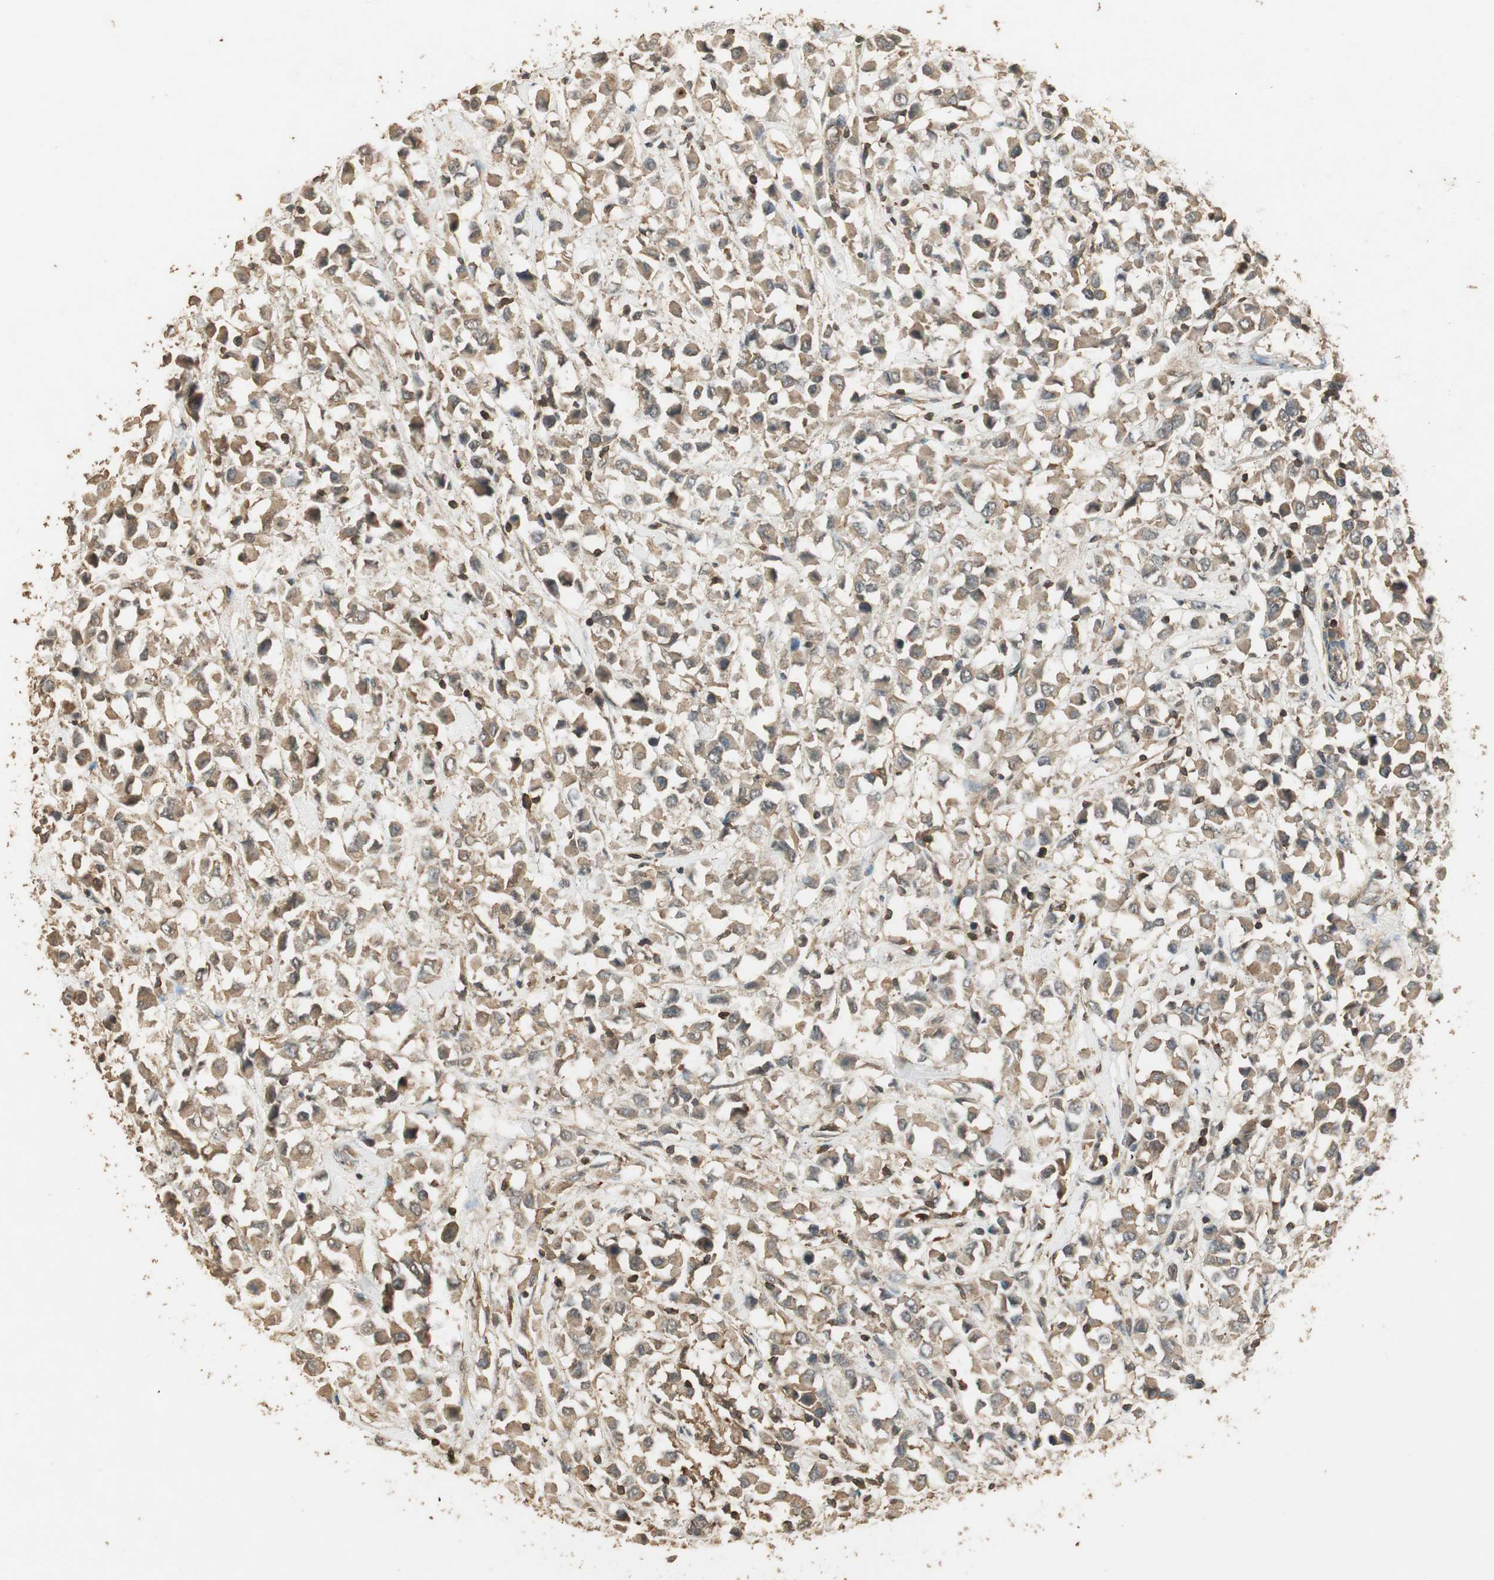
{"staining": {"intensity": "moderate", "quantity": ">75%", "location": "cytoplasmic/membranous"}, "tissue": "breast cancer", "cell_type": "Tumor cells", "image_type": "cancer", "snomed": [{"axis": "morphology", "description": "Duct carcinoma"}, {"axis": "topography", "description": "Breast"}], "caption": "Brown immunohistochemical staining in human breast cancer (infiltrating ductal carcinoma) demonstrates moderate cytoplasmic/membranous positivity in about >75% of tumor cells. (IHC, brightfield microscopy, high magnification).", "gene": "USP2", "patient": {"sex": "female", "age": 61}}